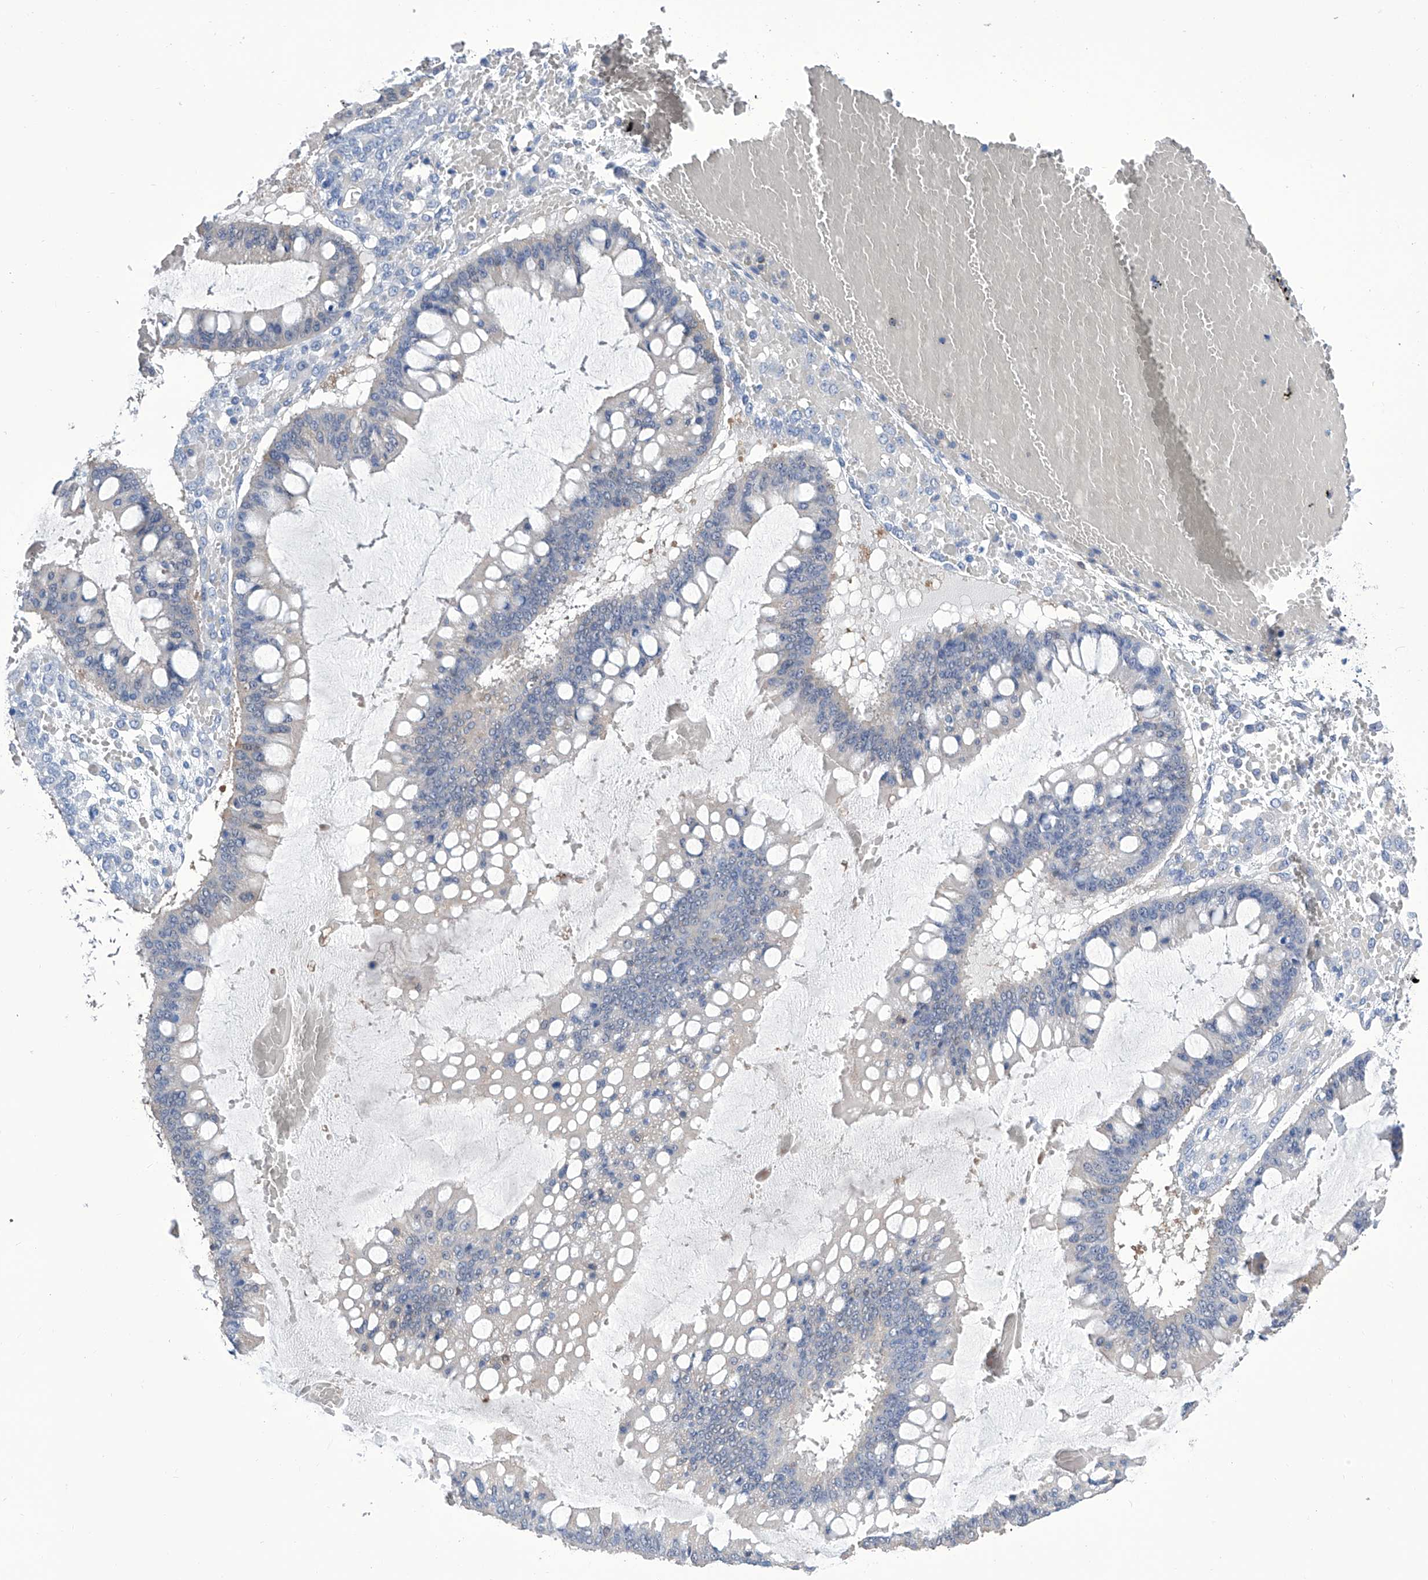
{"staining": {"intensity": "negative", "quantity": "none", "location": "none"}, "tissue": "ovarian cancer", "cell_type": "Tumor cells", "image_type": "cancer", "snomed": [{"axis": "morphology", "description": "Cystadenocarcinoma, mucinous, NOS"}, {"axis": "topography", "description": "Ovary"}], "caption": "The image exhibits no significant expression in tumor cells of ovarian cancer.", "gene": "IMPA2", "patient": {"sex": "female", "age": 73}}